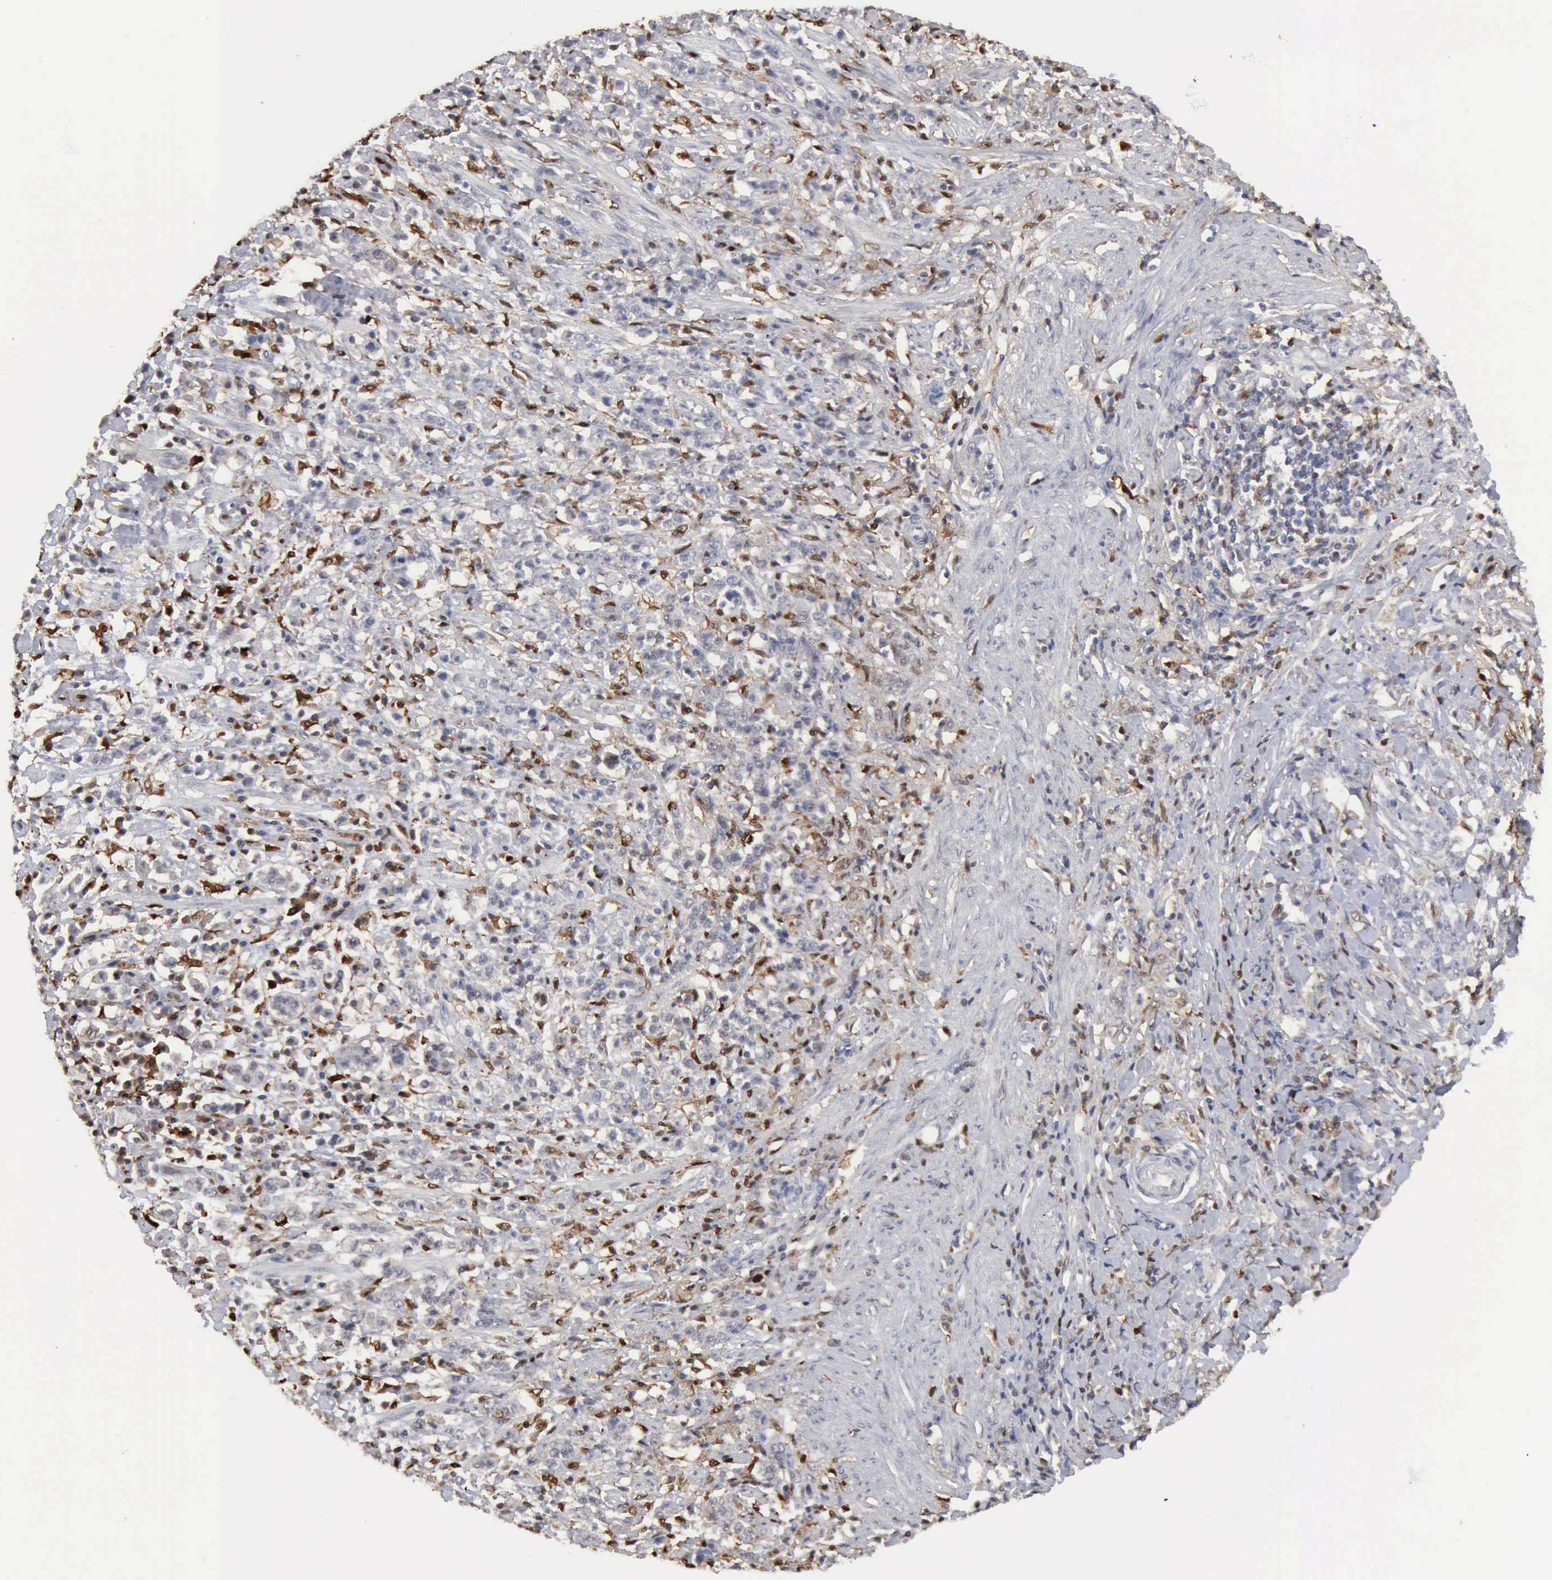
{"staining": {"intensity": "weak", "quantity": "<25%", "location": "nuclear"}, "tissue": "stomach cancer", "cell_type": "Tumor cells", "image_type": "cancer", "snomed": [{"axis": "morphology", "description": "Adenocarcinoma, NOS"}, {"axis": "topography", "description": "Stomach, lower"}], "caption": "This is an immunohistochemistry micrograph of human adenocarcinoma (stomach). There is no staining in tumor cells.", "gene": "STAT1", "patient": {"sex": "male", "age": 88}}